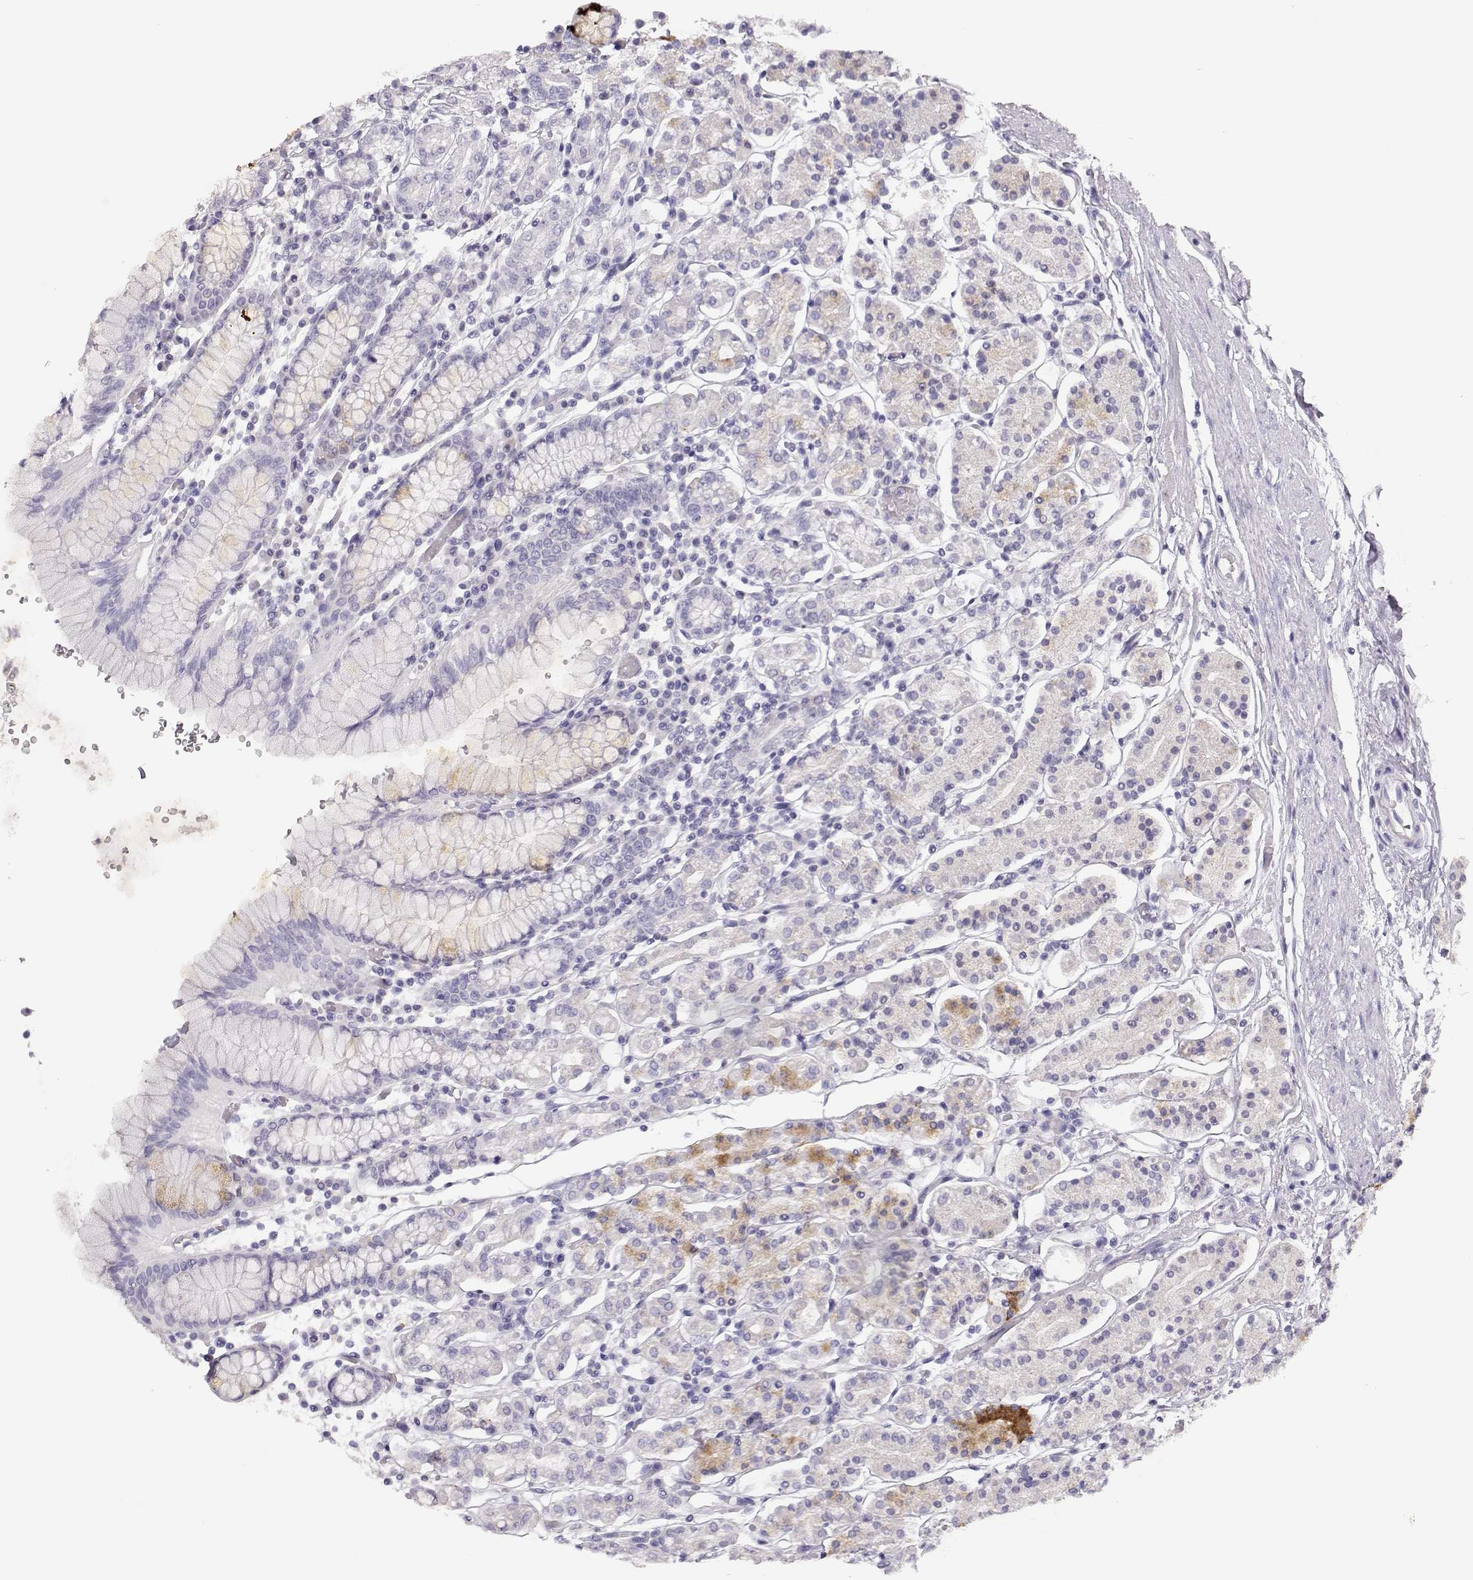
{"staining": {"intensity": "weak", "quantity": "<25%", "location": "cytoplasmic/membranous"}, "tissue": "stomach", "cell_type": "Glandular cells", "image_type": "normal", "snomed": [{"axis": "morphology", "description": "Normal tissue, NOS"}, {"axis": "topography", "description": "Stomach, upper"}, {"axis": "topography", "description": "Stomach"}], "caption": "An immunohistochemistry (IHC) image of benign stomach is shown. There is no staining in glandular cells of stomach. The staining is performed using DAB brown chromogen with nuclei counter-stained in using hematoxylin.", "gene": "LEPR", "patient": {"sex": "male", "age": 62}}